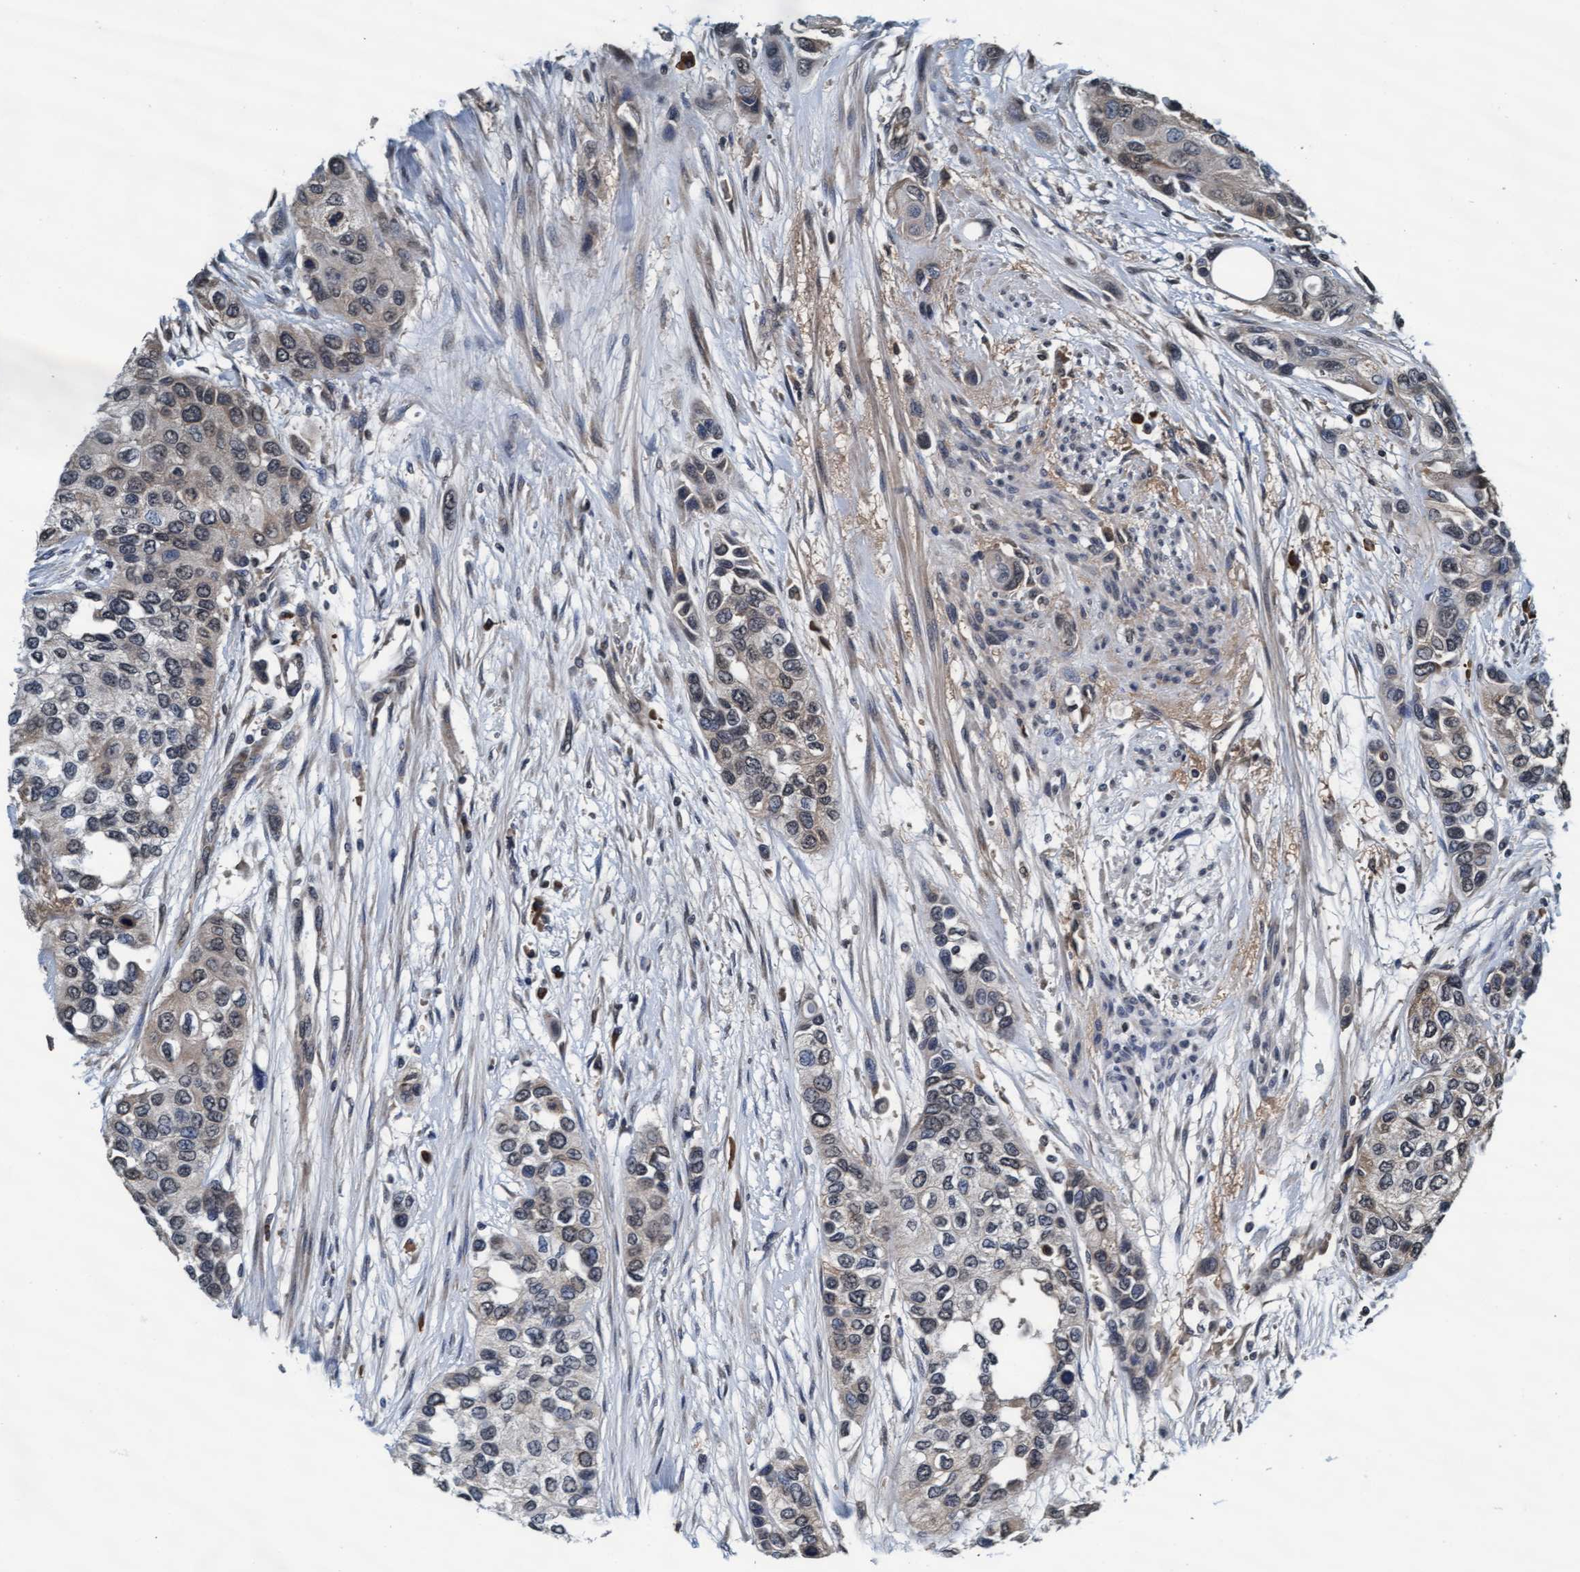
{"staining": {"intensity": "weak", "quantity": "25%-75%", "location": "nuclear"}, "tissue": "urothelial cancer", "cell_type": "Tumor cells", "image_type": "cancer", "snomed": [{"axis": "morphology", "description": "Urothelial carcinoma, High grade"}, {"axis": "topography", "description": "Urinary bladder"}], "caption": "Urothelial cancer stained with a protein marker displays weak staining in tumor cells.", "gene": "WASF1", "patient": {"sex": "female", "age": 56}}